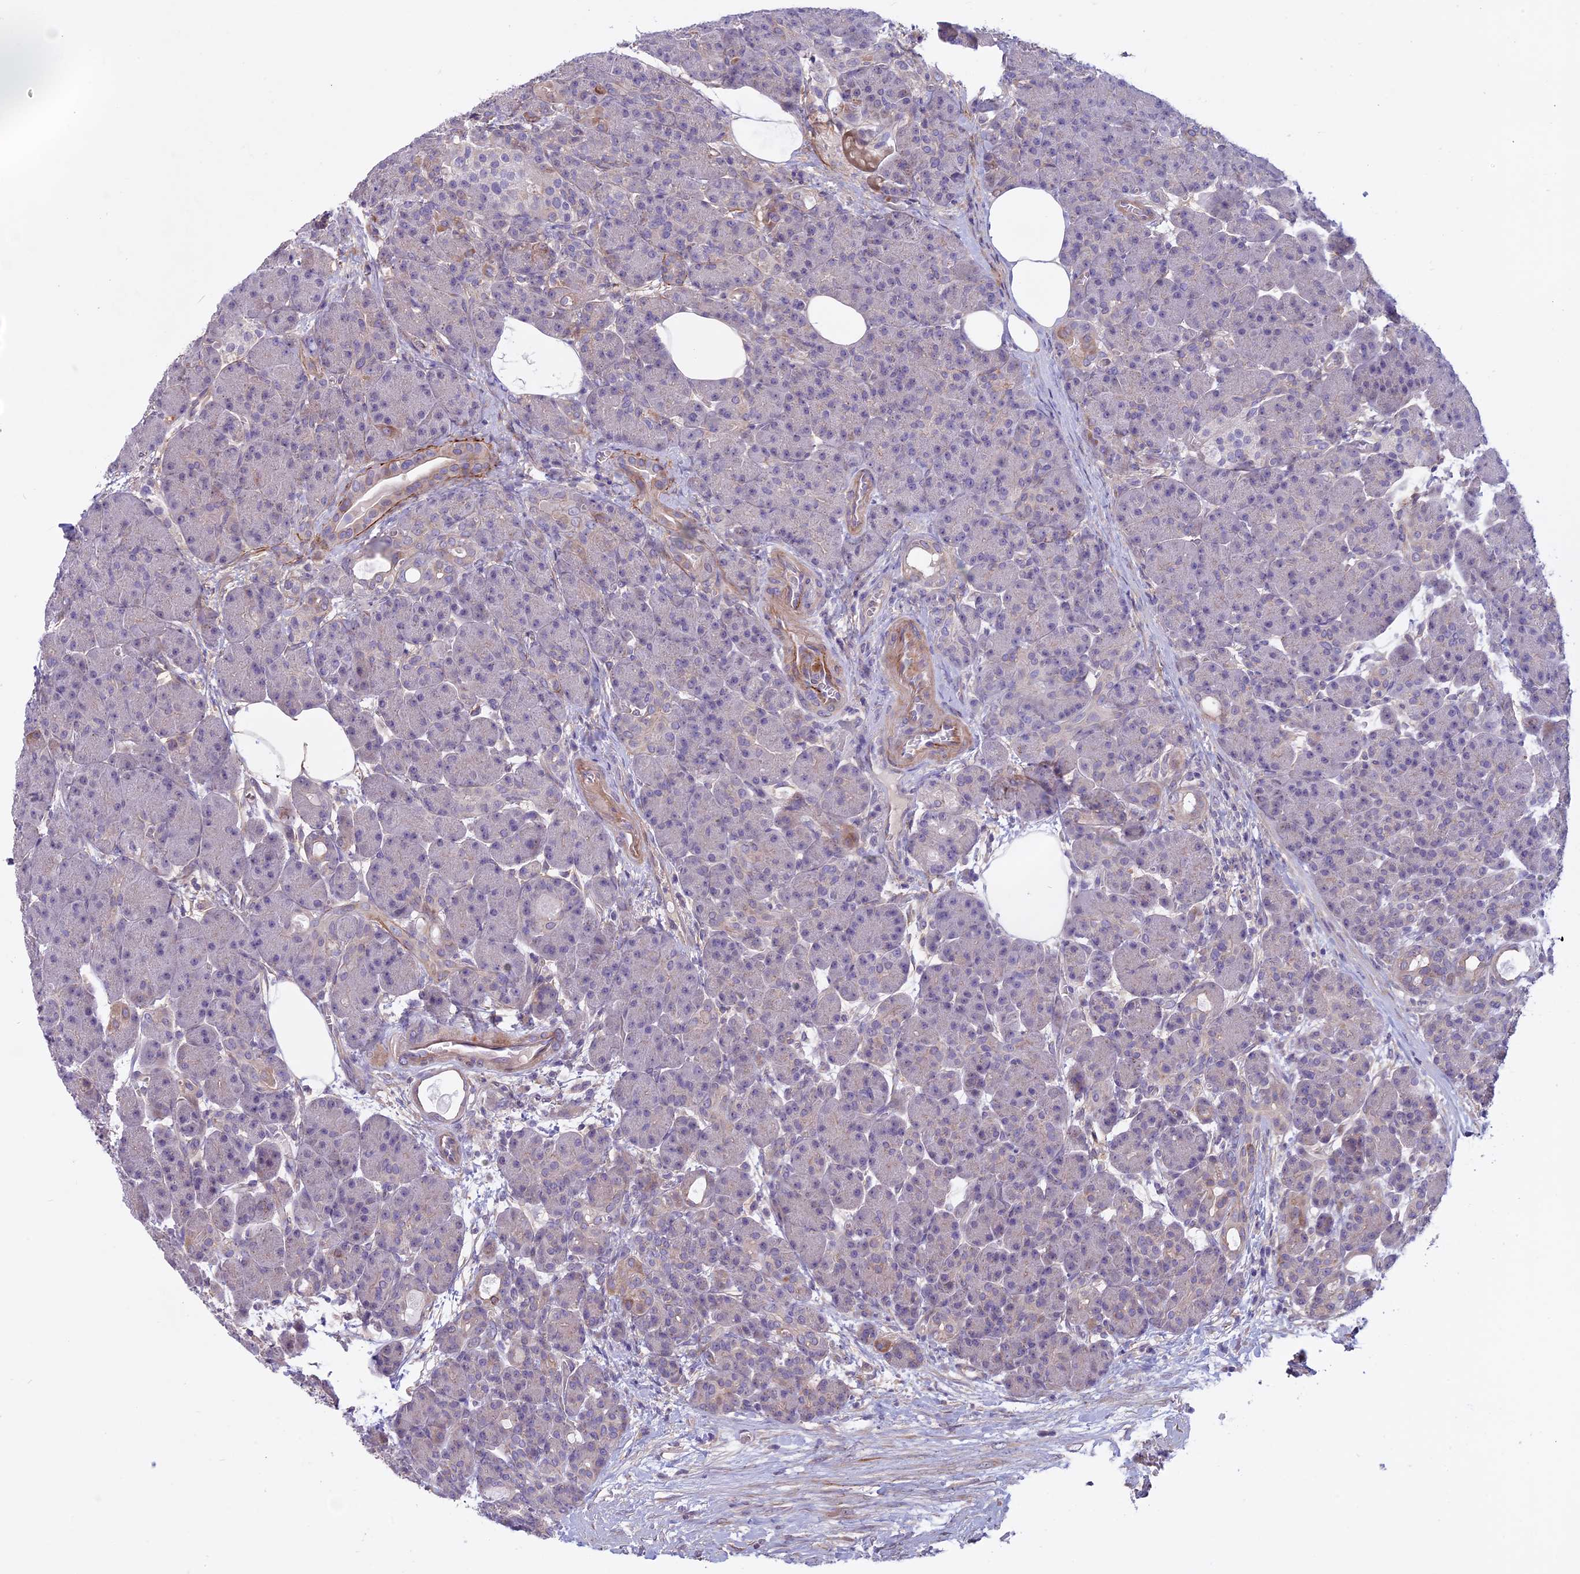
{"staining": {"intensity": "weak", "quantity": "<25%", "location": "cytoplasmic/membranous"}, "tissue": "pancreas", "cell_type": "Exocrine glandular cells", "image_type": "normal", "snomed": [{"axis": "morphology", "description": "Normal tissue, NOS"}, {"axis": "topography", "description": "Pancreas"}], "caption": "This is an immunohistochemistry image of unremarkable pancreas. There is no expression in exocrine glandular cells.", "gene": "SPHKAP", "patient": {"sex": "male", "age": 63}}